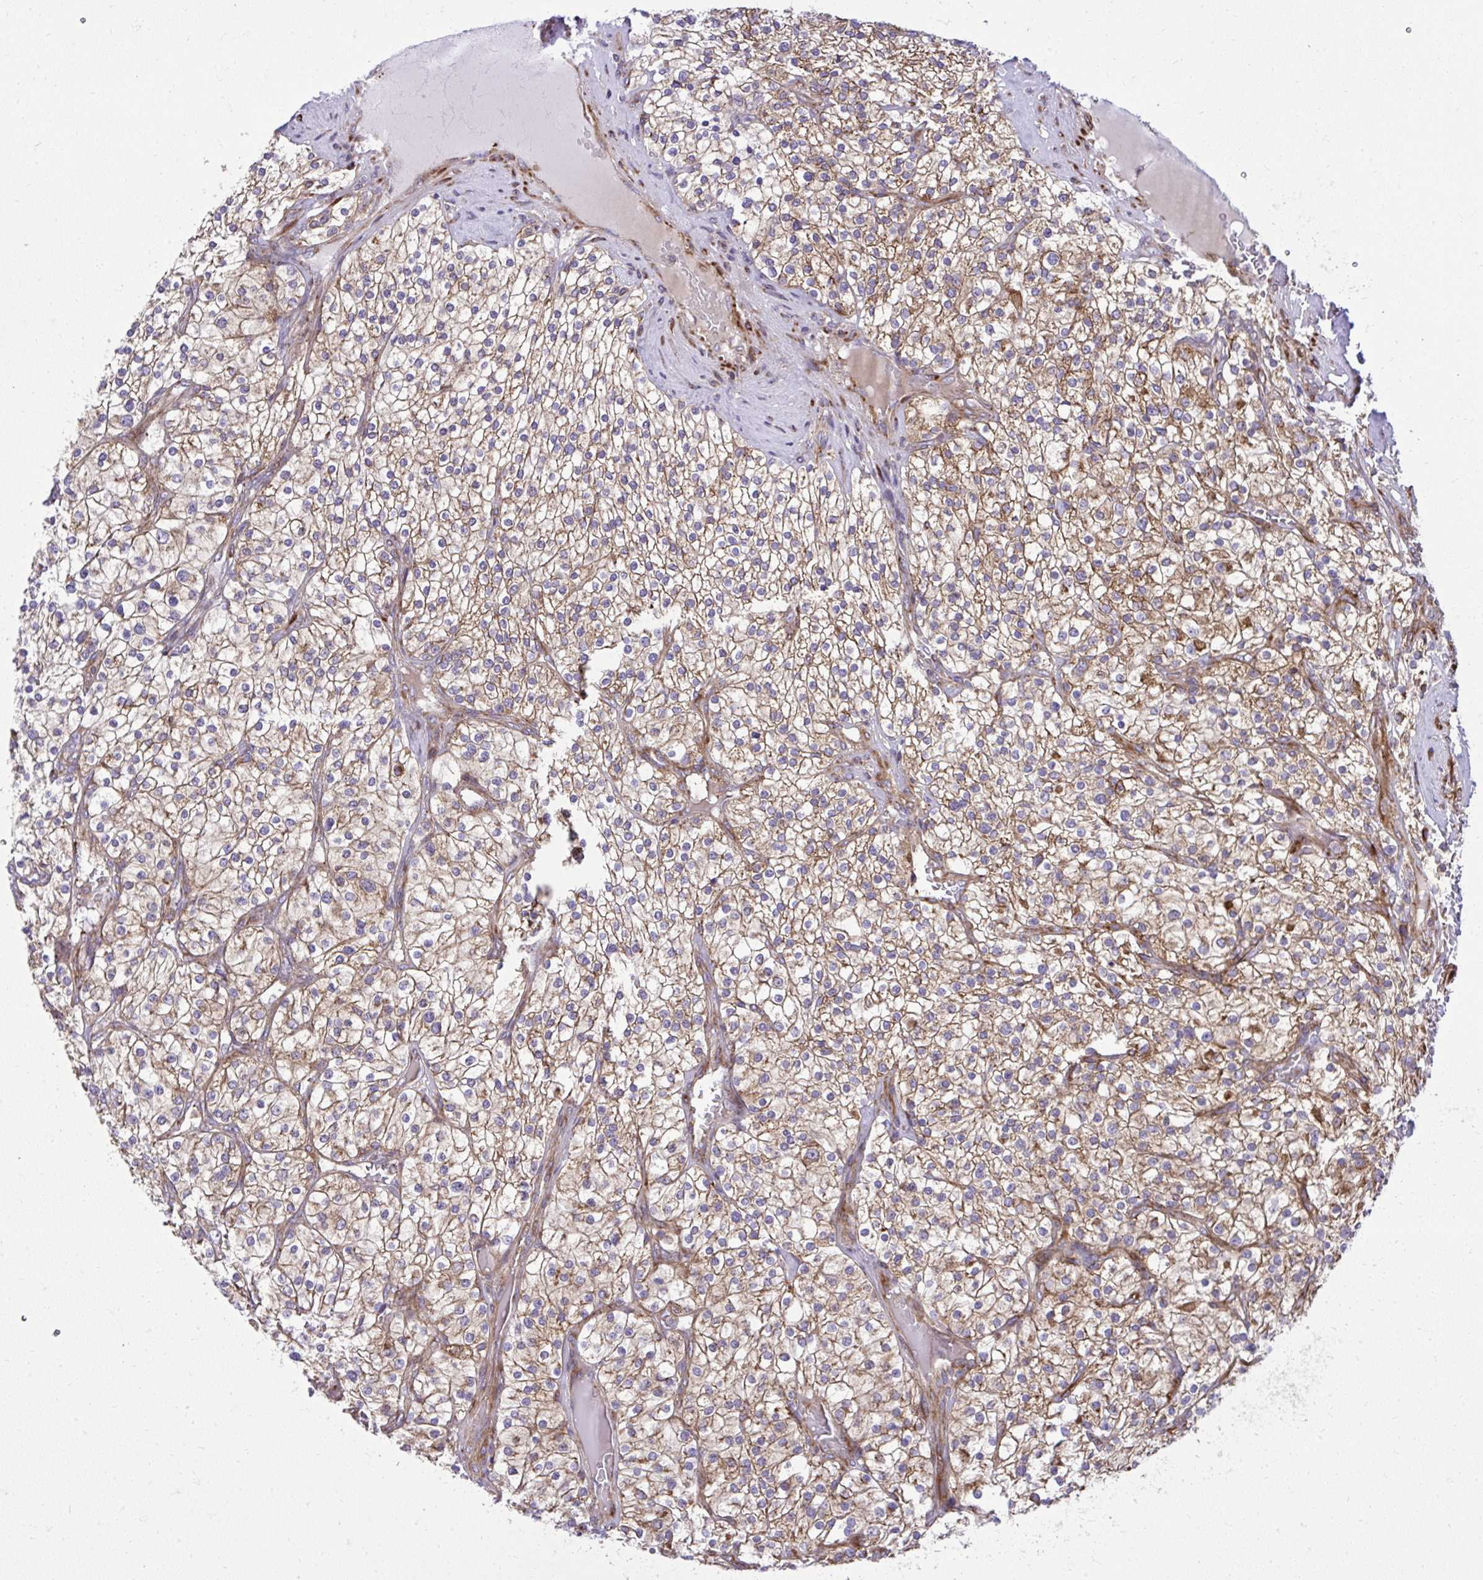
{"staining": {"intensity": "weak", "quantity": ">75%", "location": "cytoplasmic/membranous"}, "tissue": "renal cancer", "cell_type": "Tumor cells", "image_type": "cancer", "snomed": [{"axis": "morphology", "description": "Adenocarcinoma, NOS"}, {"axis": "topography", "description": "Kidney"}], "caption": "Human renal adenocarcinoma stained with a protein marker reveals weak staining in tumor cells.", "gene": "NMNAT3", "patient": {"sex": "male", "age": 80}}